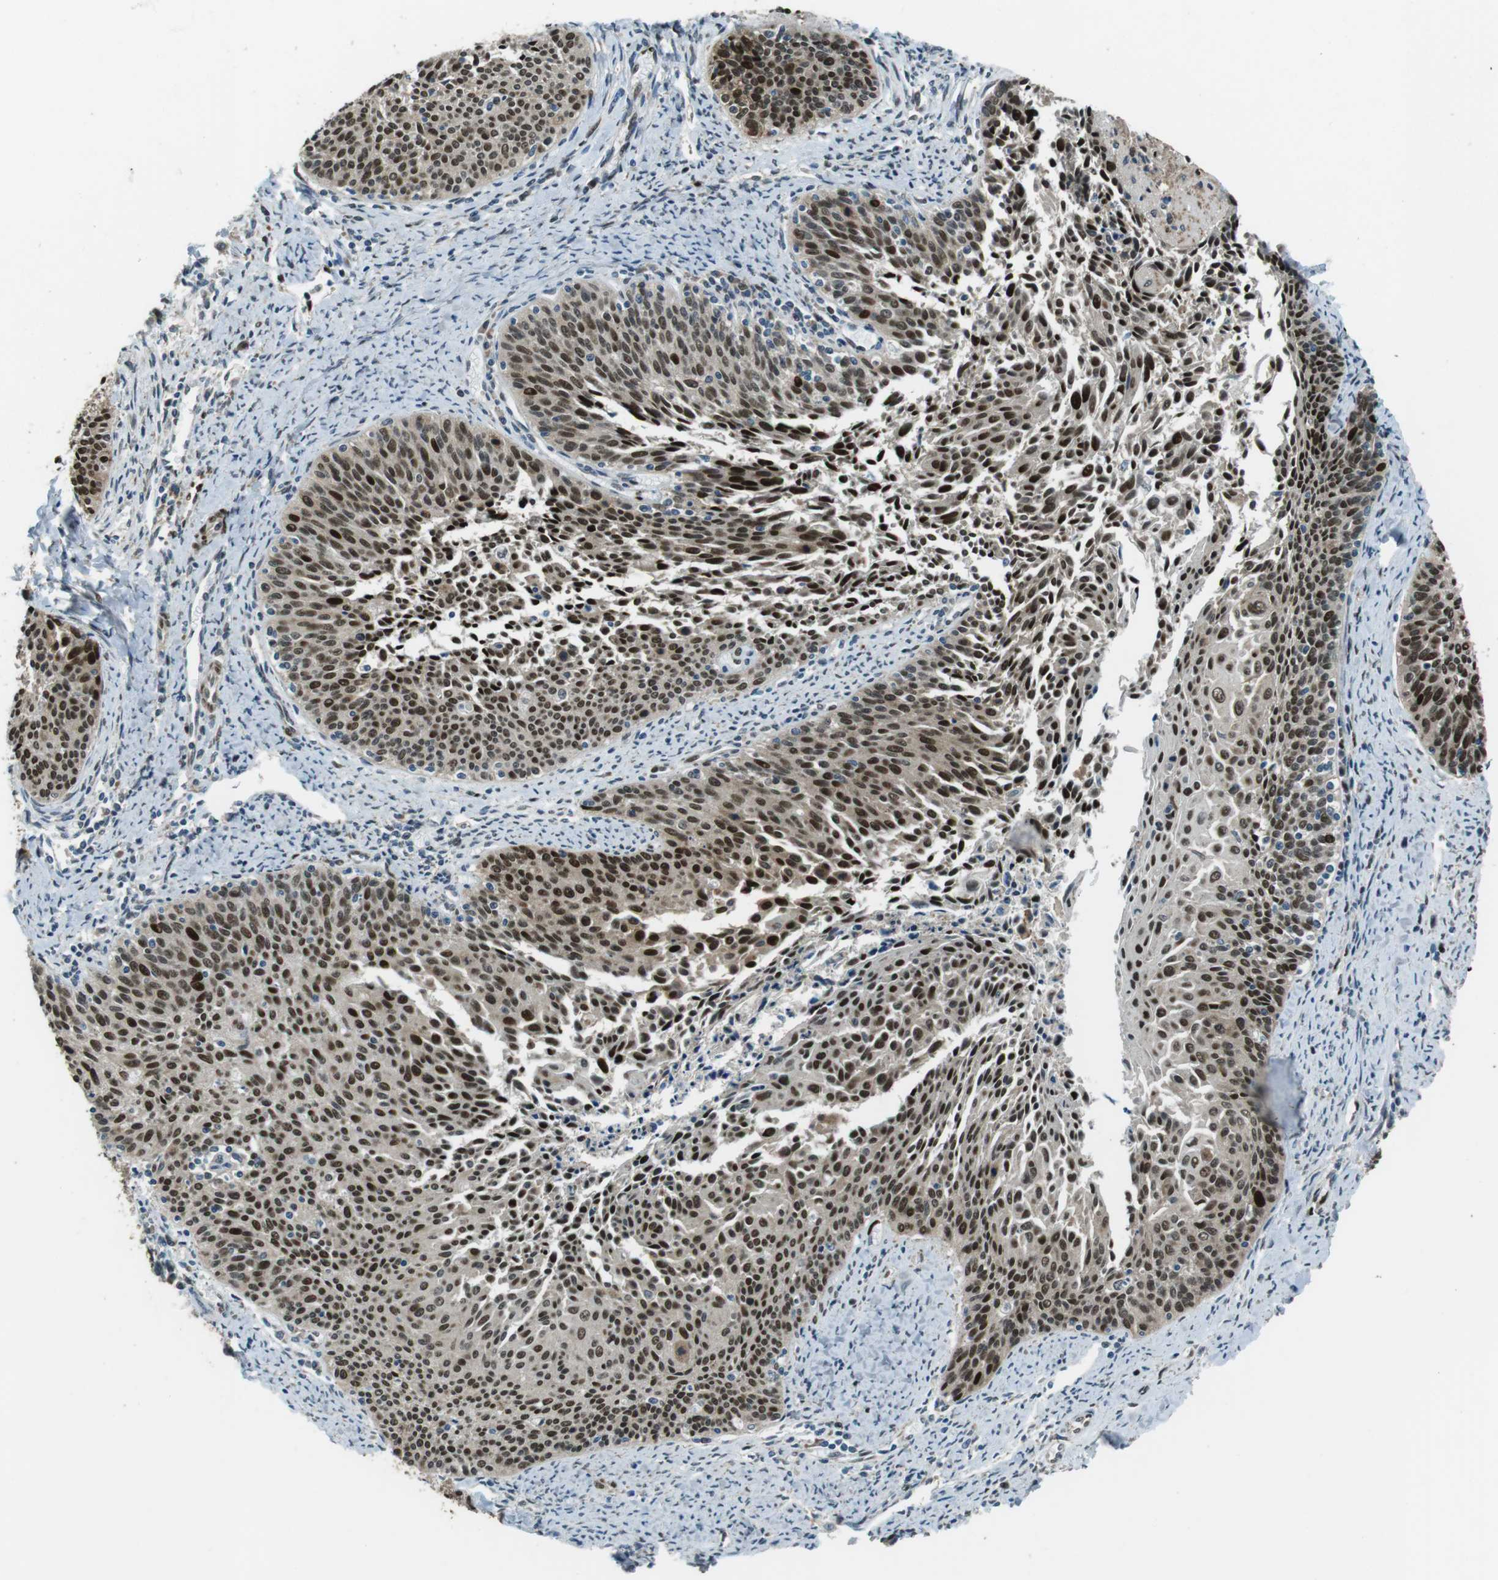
{"staining": {"intensity": "strong", "quantity": ">75%", "location": "nuclear"}, "tissue": "cervical cancer", "cell_type": "Tumor cells", "image_type": "cancer", "snomed": [{"axis": "morphology", "description": "Squamous cell carcinoma, NOS"}, {"axis": "topography", "description": "Cervix"}], "caption": "IHC image of human squamous cell carcinoma (cervical) stained for a protein (brown), which reveals high levels of strong nuclear staining in approximately >75% of tumor cells.", "gene": "ZNF330", "patient": {"sex": "female", "age": 55}}